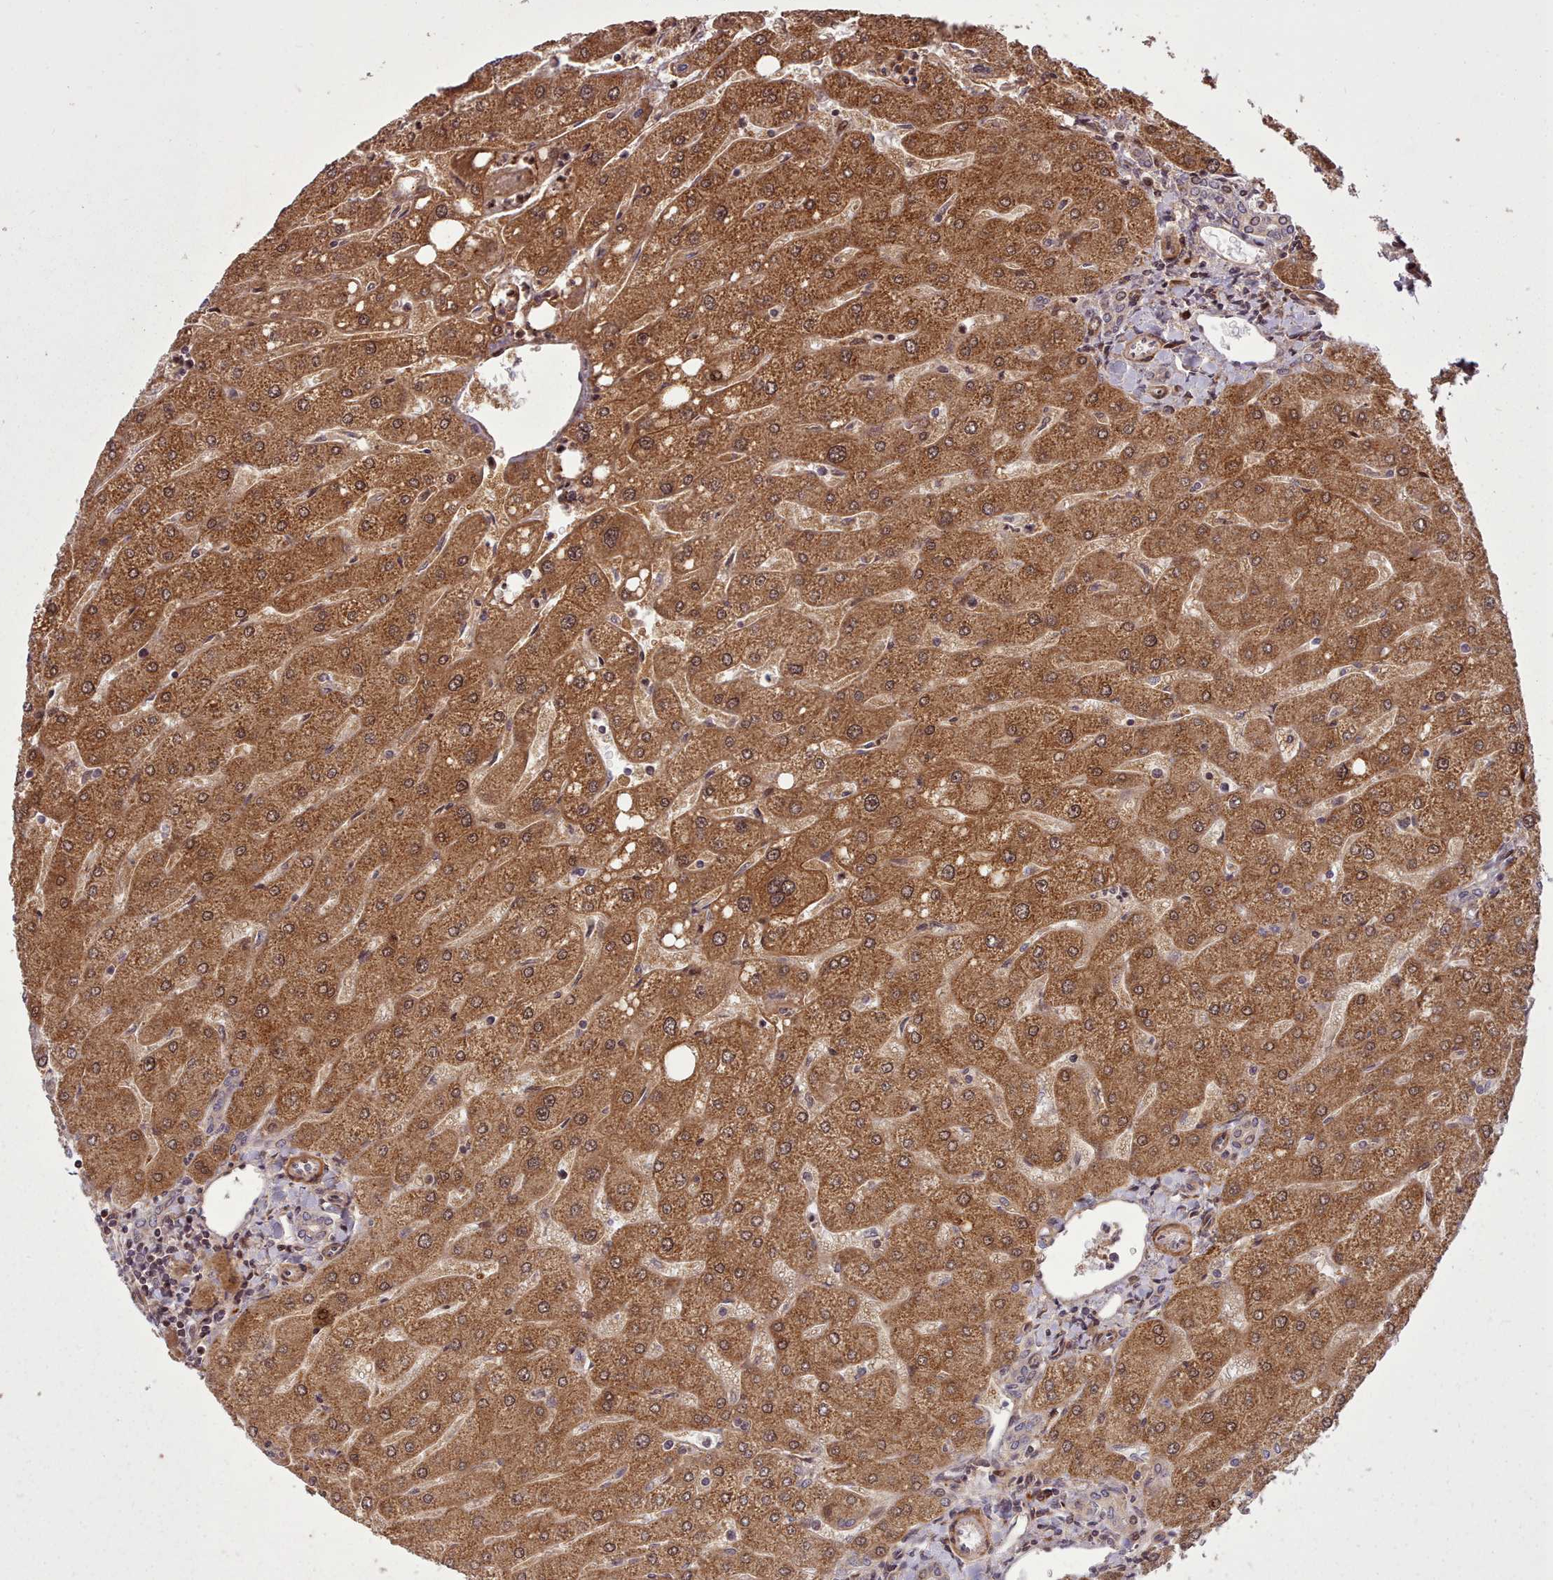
{"staining": {"intensity": "moderate", "quantity": ">75%", "location": "cytoplasmic/membranous,nuclear"}, "tissue": "liver", "cell_type": "Cholangiocytes", "image_type": "normal", "snomed": [{"axis": "morphology", "description": "Normal tissue, NOS"}, {"axis": "topography", "description": "Liver"}], "caption": "A micrograph of liver stained for a protein demonstrates moderate cytoplasmic/membranous,nuclear brown staining in cholangiocytes. Ihc stains the protein of interest in brown and the nuclei are stained blue.", "gene": "NLRP7", "patient": {"sex": "male", "age": 67}}